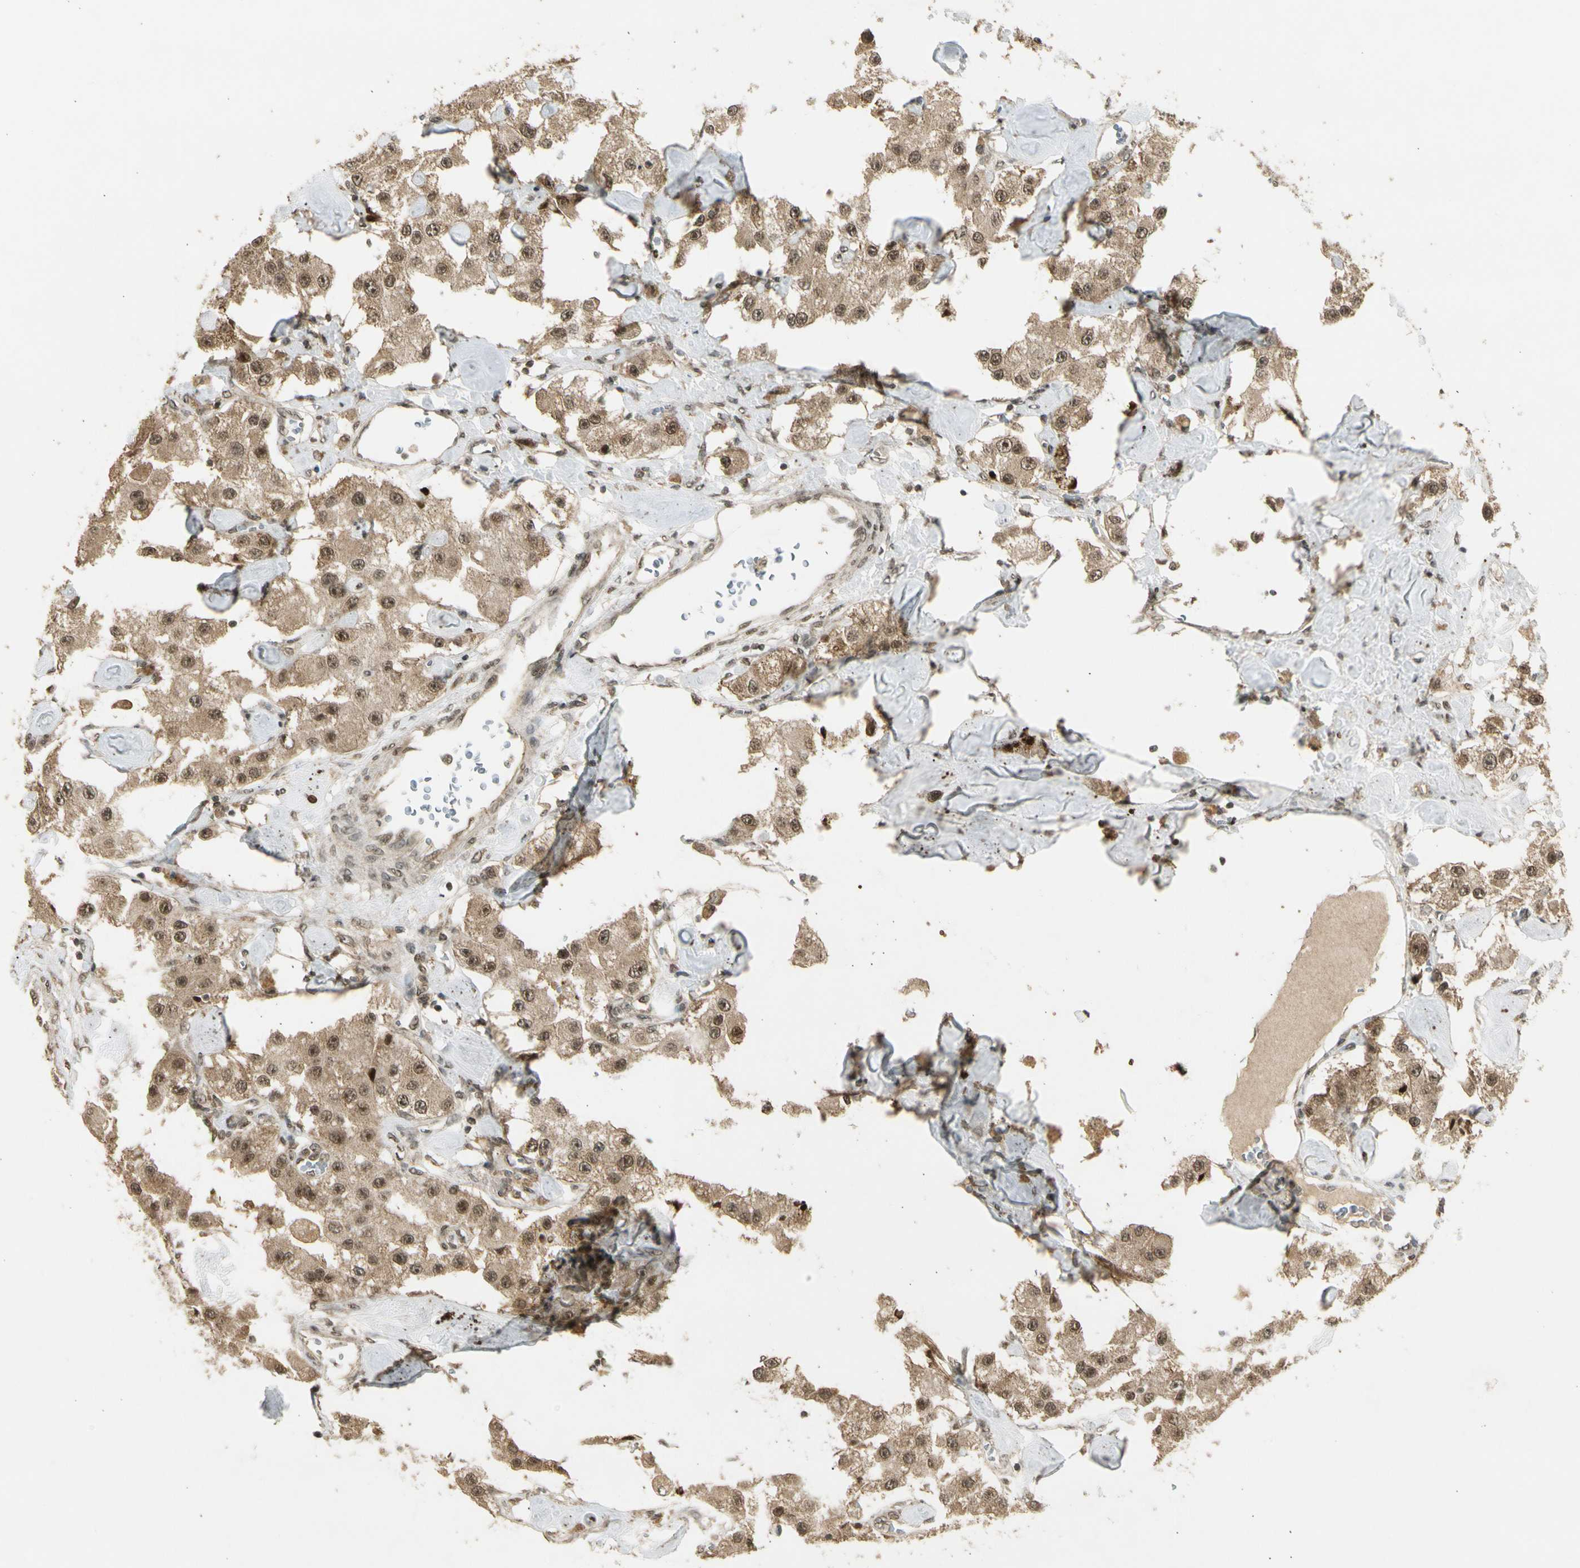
{"staining": {"intensity": "moderate", "quantity": ">75%", "location": "cytoplasmic/membranous,nuclear"}, "tissue": "carcinoid", "cell_type": "Tumor cells", "image_type": "cancer", "snomed": [{"axis": "morphology", "description": "Carcinoid, malignant, NOS"}, {"axis": "topography", "description": "Pancreas"}], "caption": "IHC of human malignant carcinoid demonstrates medium levels of moderate cytoplasmic/membranous and nuclear positivity in approximately >75% of tumor cells.", "gene": "ZNF135", "patient": {"sex": "male", "age": 41}}